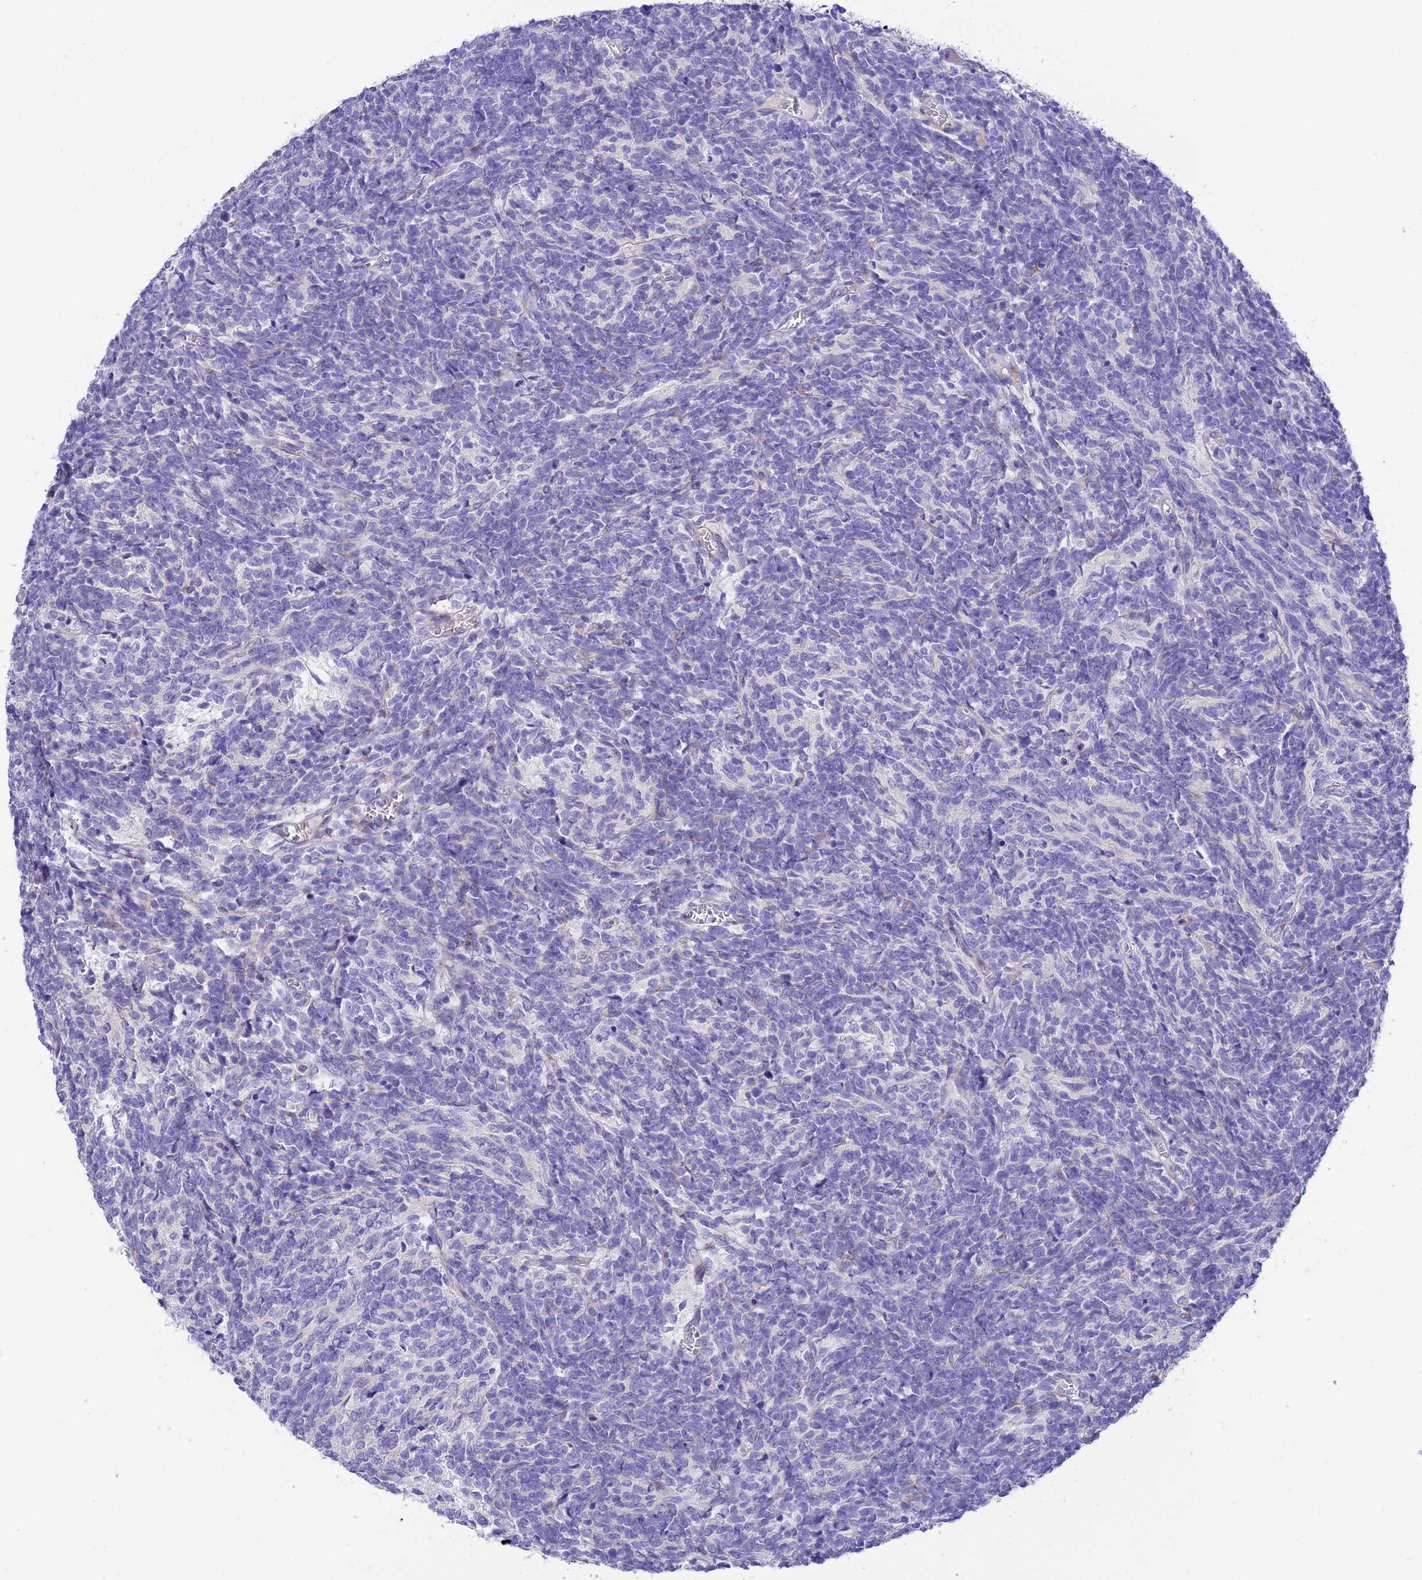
{"staining": {"intensity": "negative", "quantity": "none", "location": "none"}, "tissue": "glioma", "cell_type": "Tumor cells", "image_type": "cancer", "snomed": [{"axis": "morphology", "description": "Glioma, malignant, Low grade"}, {"axis": "topography", "description": "Brain"}], "caption": "Immunohistochemistry of human low-grade glioma (malignant) shows no staining in tumor cells.", "gene": "CCDC157", "patient": {"sex": "female", "age": 1}}